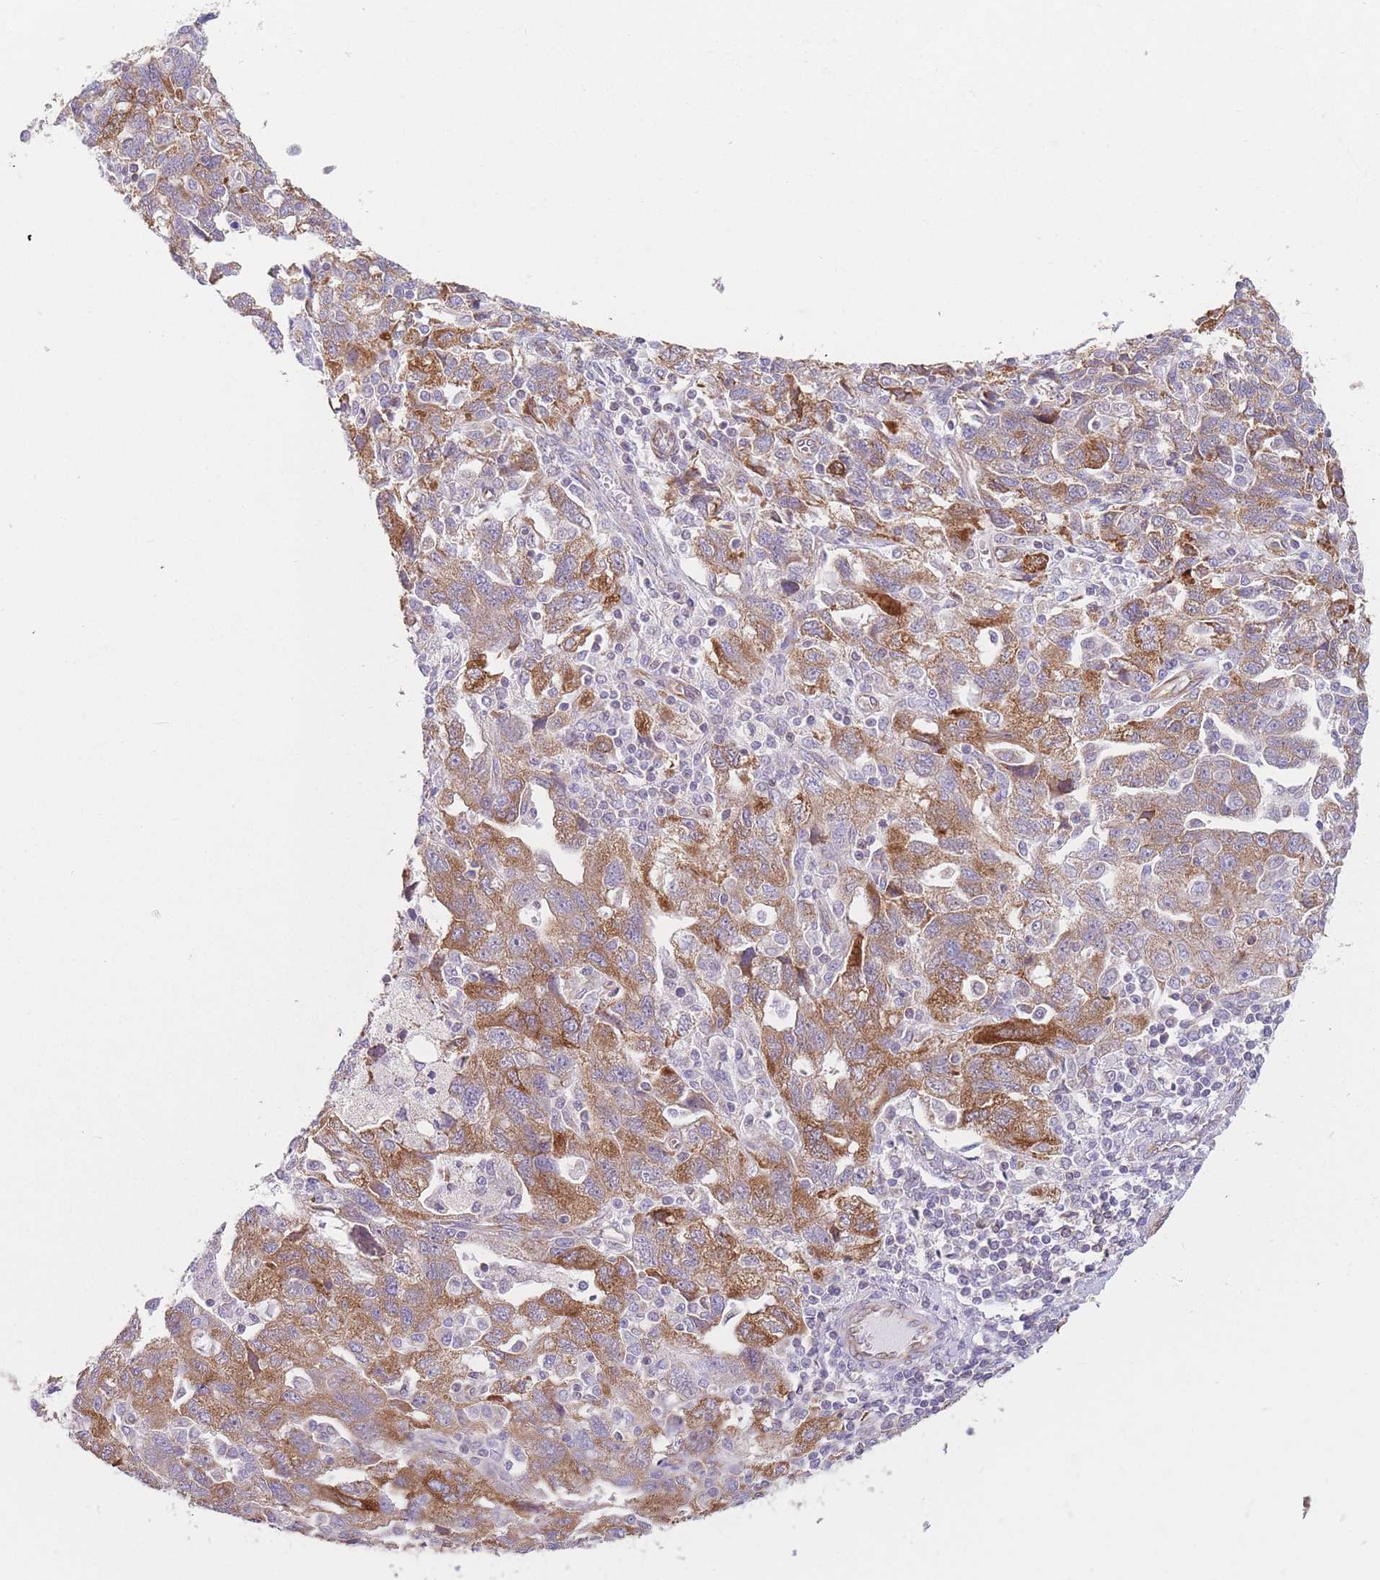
{"staining": {"intensity": "moderate", "quantity": ">75%", "location": "cytoplasmic/membranous"}, "tissue": "ovarian cancer", "cell_type": "Tumor cells", "image_type": "cancer", "snomed": [{"axis": "morphology", "description": "Carcinoma, NOS"}, {"axis": "morphology", "description": "Cystadenocarcinoma, serous, NOS"}, {"axis": "topography", "description": "Ovary"}], "caption": "Human ovarian cancer (carcinoma) stained for a protein (brown) reveals moderate cytoplasmic/membranous positive positivity in about >75% of tumor cells.", "gene": "AK9", "patient": {"sex": "female", "age": 69}}